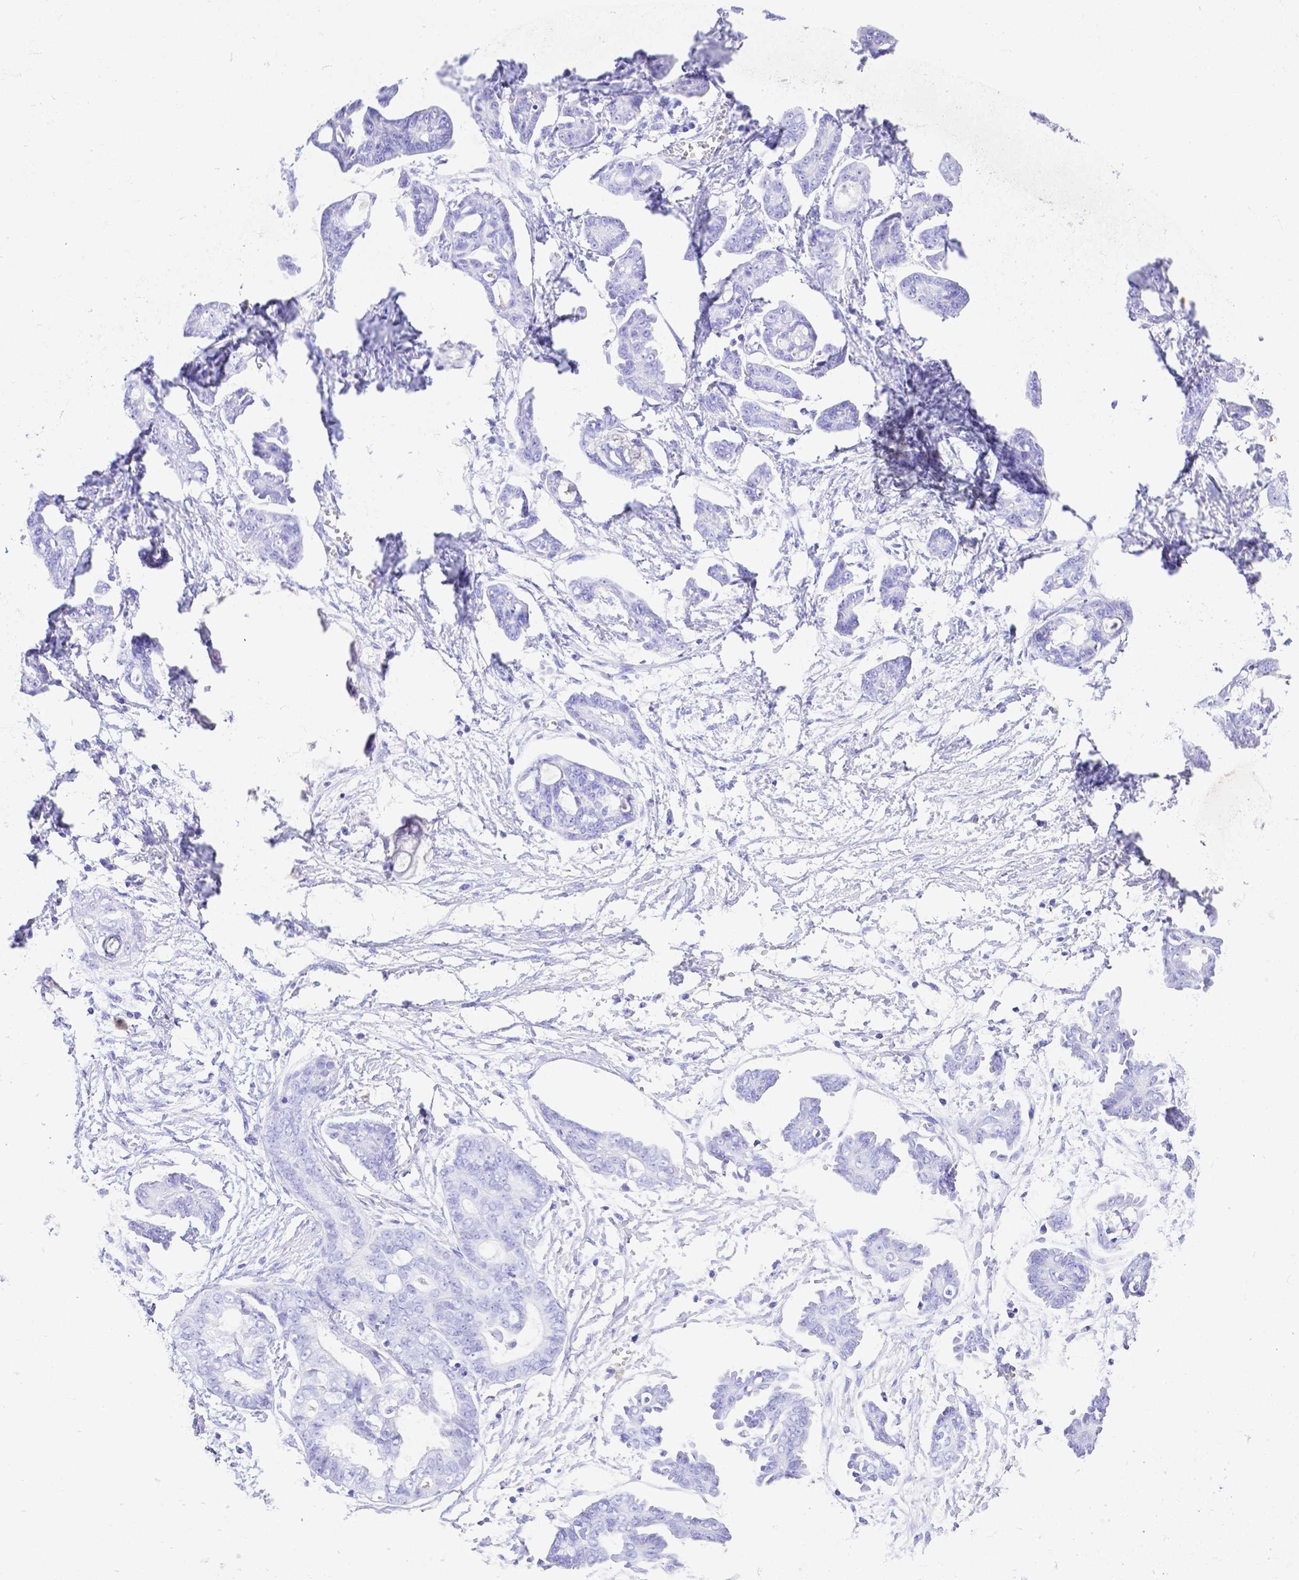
{"staining": {"intensity": "negative", "quantity": "none", "location": "none"}, "tissue": "ovarian cancer", "cell_type": "Tumor cells", "image_type": "cancer", "snomed": [{"axis": "morphology", "description": "Cystadenocarcinoma, serous, NOS"}, {"axis": "topography", "description": "Ovary"}], "caption": "DAB immunohistochemical staining of human ovarian cancer (serous cystadenocarcinoma) exhibits no significant staining in tumor cells.", "gene": "SMR3A", "patient": {"sex": "female", "age": 71}}